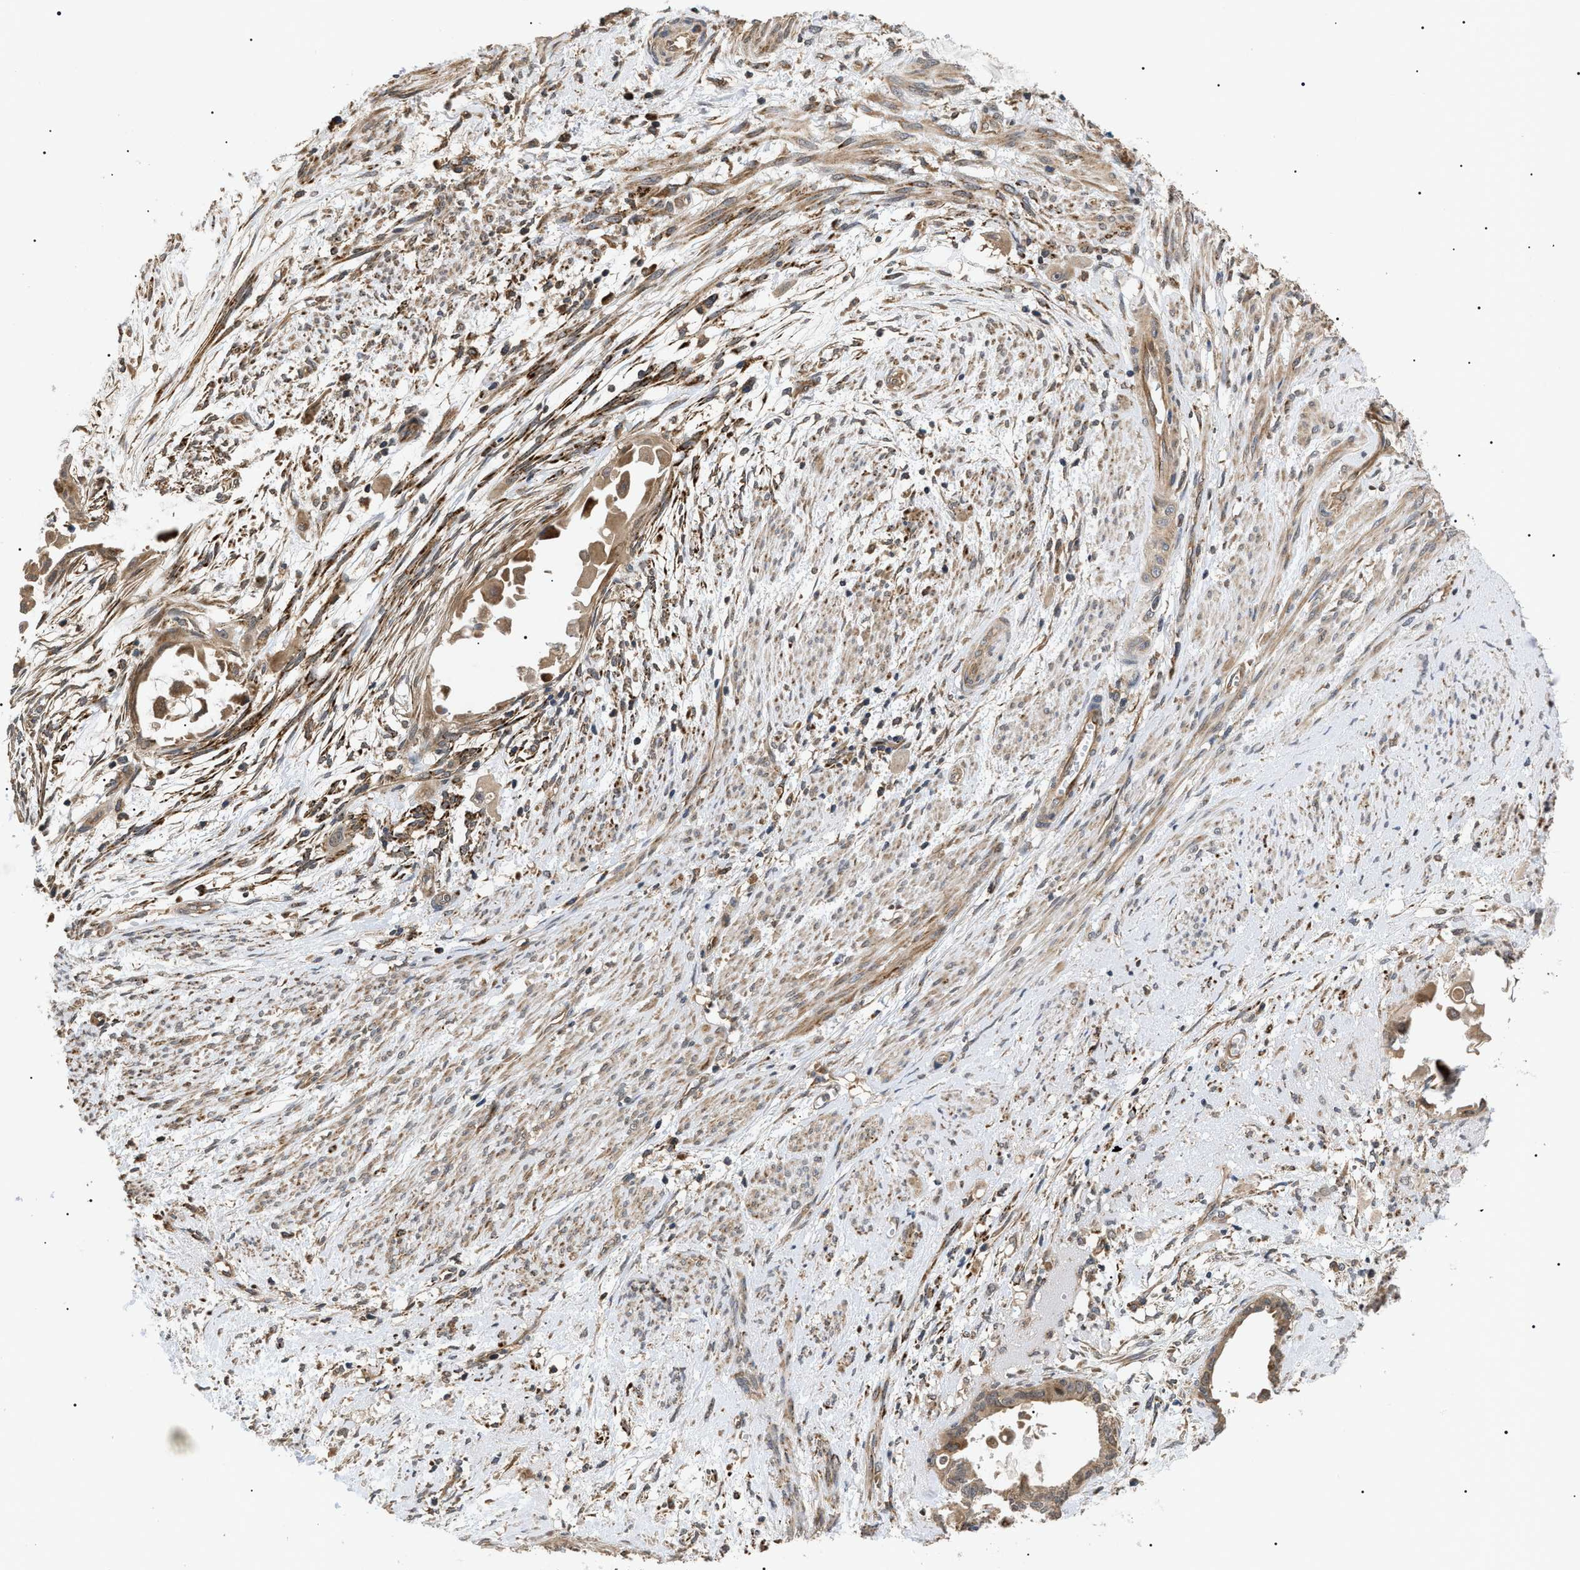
{"staining": {"intensity": "moderate", "quantity": ">75%", "location": "cytoplasmic/membranous"}, "tissue": "cervical cancer", "cell_type": "Tumor cells", "image_type": "cancer", "snomed": [{"axis": "morphology", "description": "Normal tissue, NOS"}, {"axis": "morphology", "description": "Adenocarcinoma, NOS"}, {"axis": "topography", "description": "Cervix"}, {"axis": "topography", "description": "Endometrium"}], "caption": "Brown immunohistochemical staining in adenocarcinoma (cervical) reveals moderate cytoplasmic/membranous expression in about >75% of tumor cells. (DAB (3,3'-diaminobenzidine) IHC with brightfield microscopy, high magnification).", "gene": "ASTL", "patient": {"sex": "female", "age": 86}}